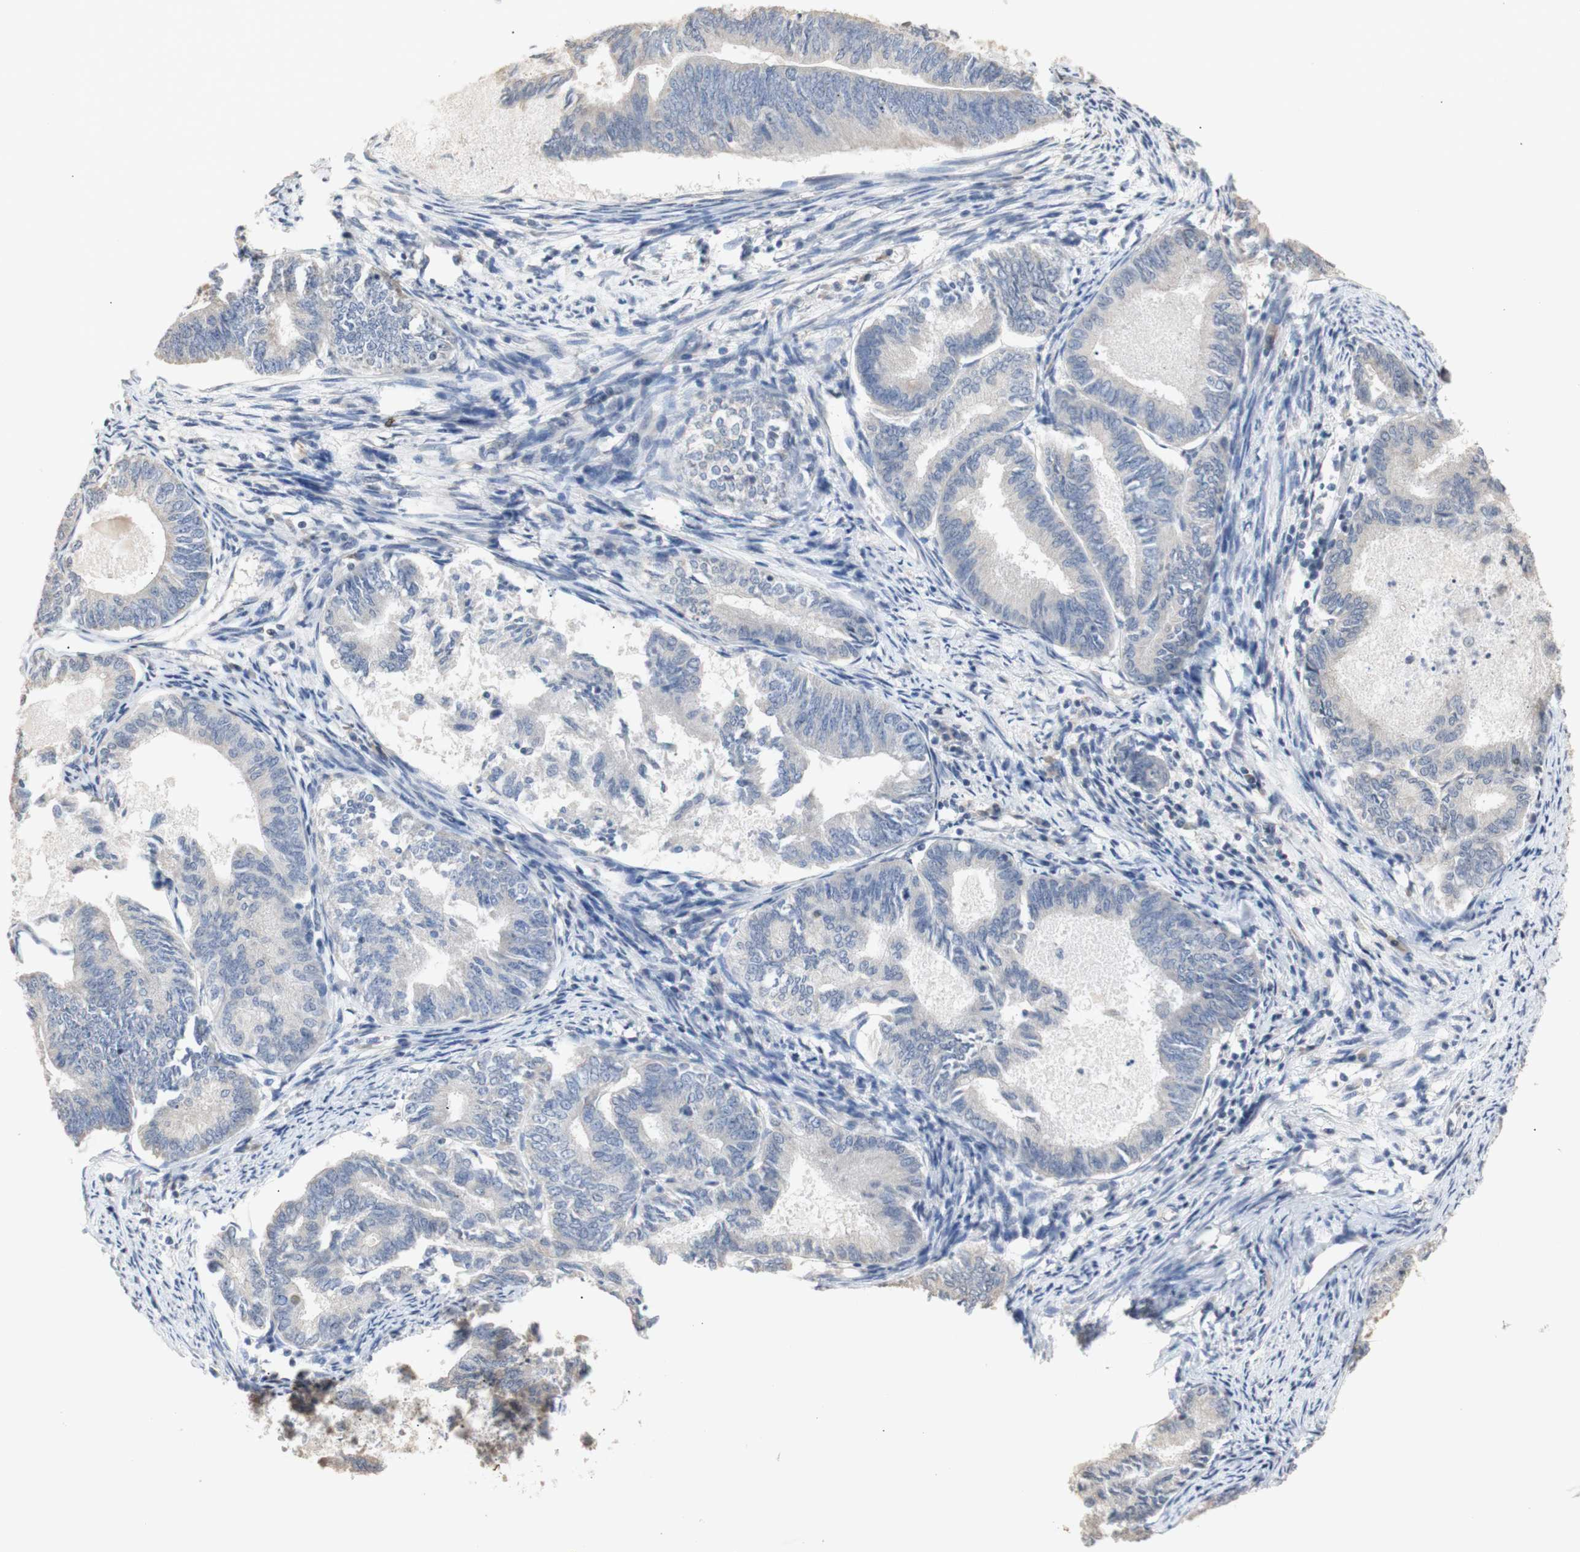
{"staining": {"intensity": "negative", "quantity": "none", "location": "none"}, "tissue": "endometrial cancer", "cell_type": "Tumor cells", "image_type": "cancer", "snomed": [{"axis": "morphology", "description": "Adenocarcinoma, NOS"}, {"axis": "topography", "description": "Endometrium"}], "caption": "Immunohistochemistry (IHC) histopathology image of neoplastic tissue: human endometrial adenocarcinoma stained with DAB (3,3'-diaminobenzidine) displays no significant protein staining in tumor cells.", "gene": "FOSB", "patient": {"sex": "female", "age": 86}}